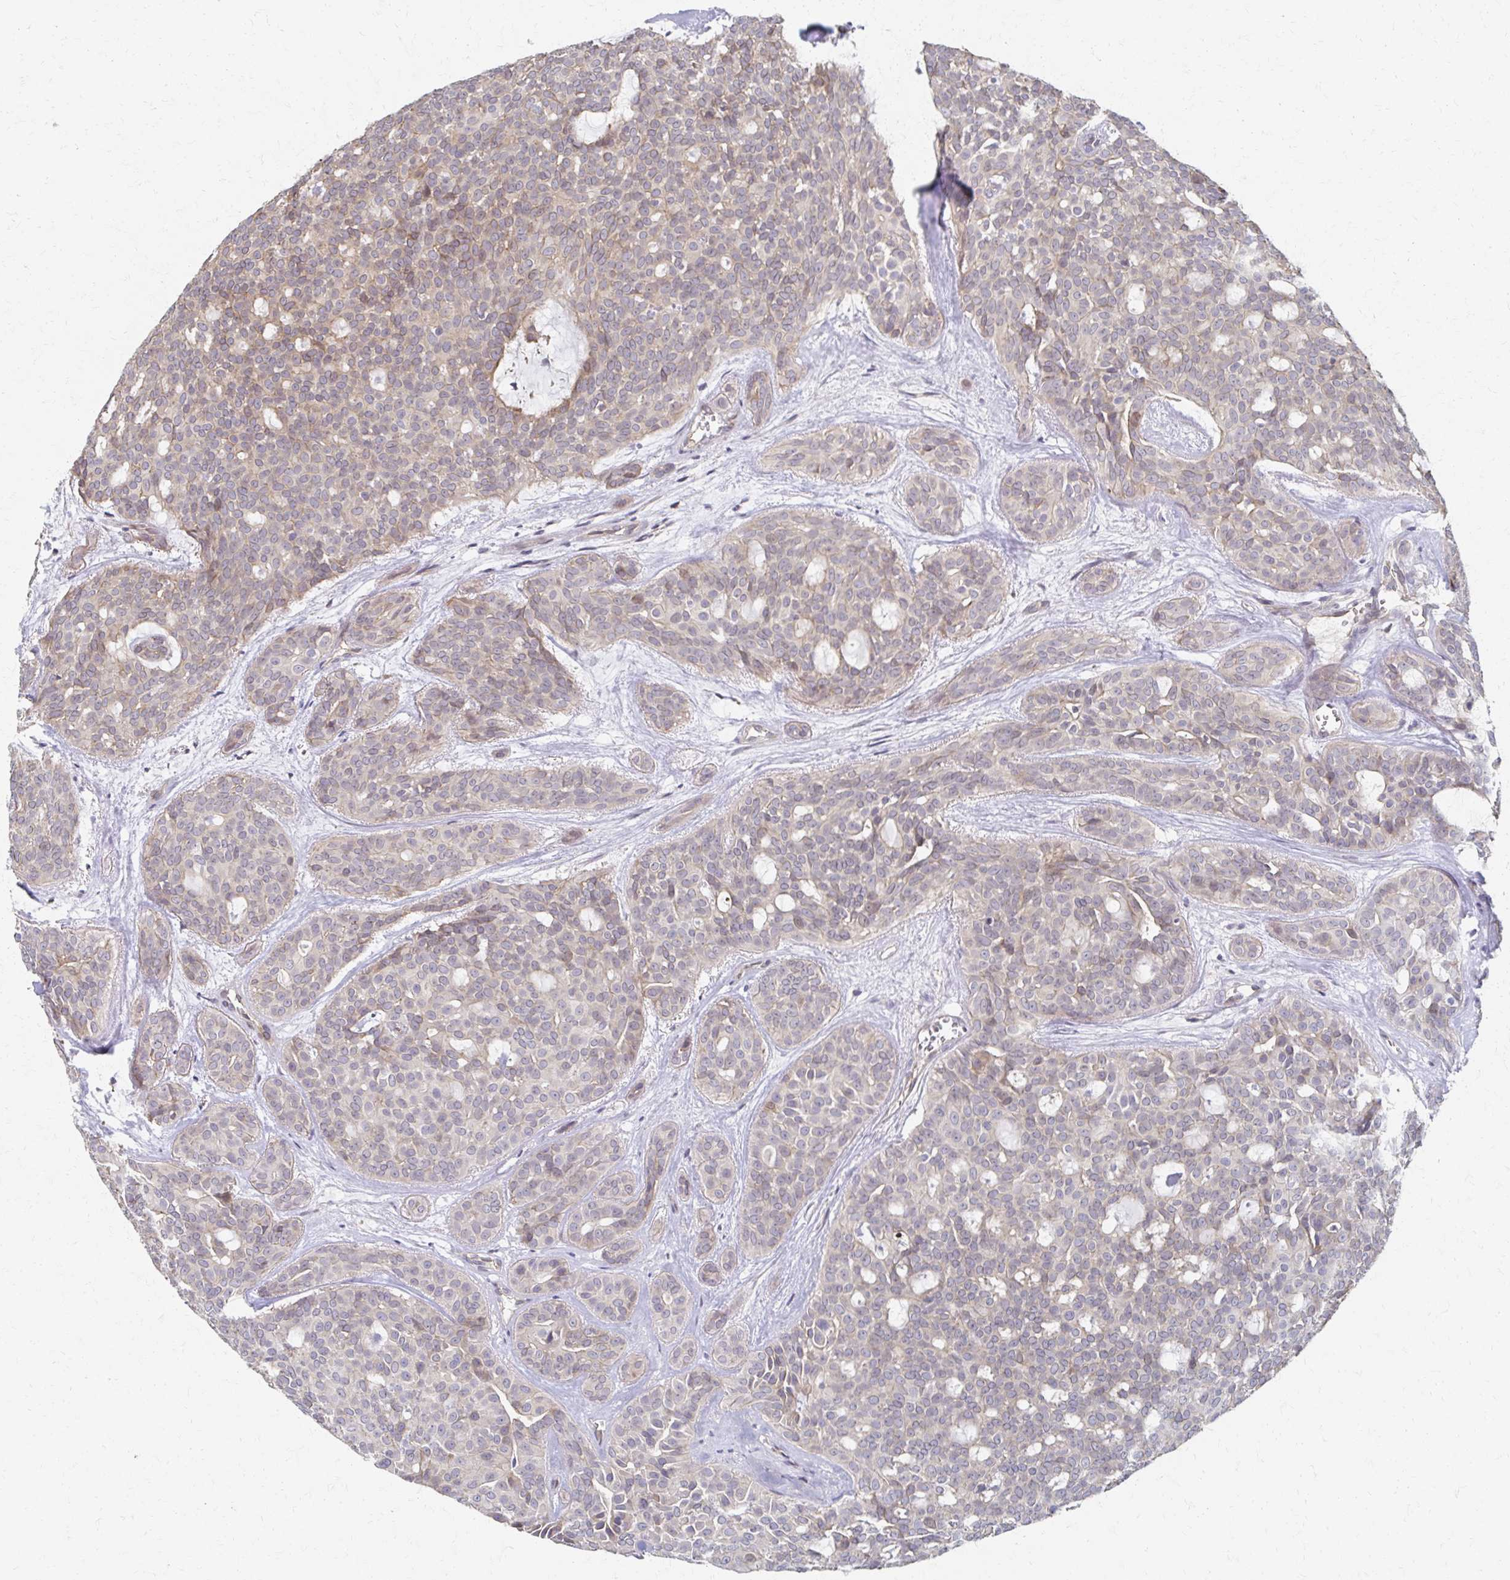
{"staining": {"intensity": "weak", "quantity": "<25%", "location": "cytoplasmic/membranous"}, "tissue": "head and neck cancer", "cell_type": "Tumor cells", "image_type": "cancer", "snomed": [{"axis": "morphology", "description": "Adenocarcinoma, NOS"}, {"axis": "topography", "description": "Head-Neck"}], "caption": "Immunohistochemistry (IHC) image of neoplastic tissue: human head and neck cancer (adenocarcinoma) stained with DAB (3,3'-diaminobenzidine) reveals no significant protein expression in tumor cells.", "gene": "EOLA2", "patient": {"sex": "male", "age": 66}}